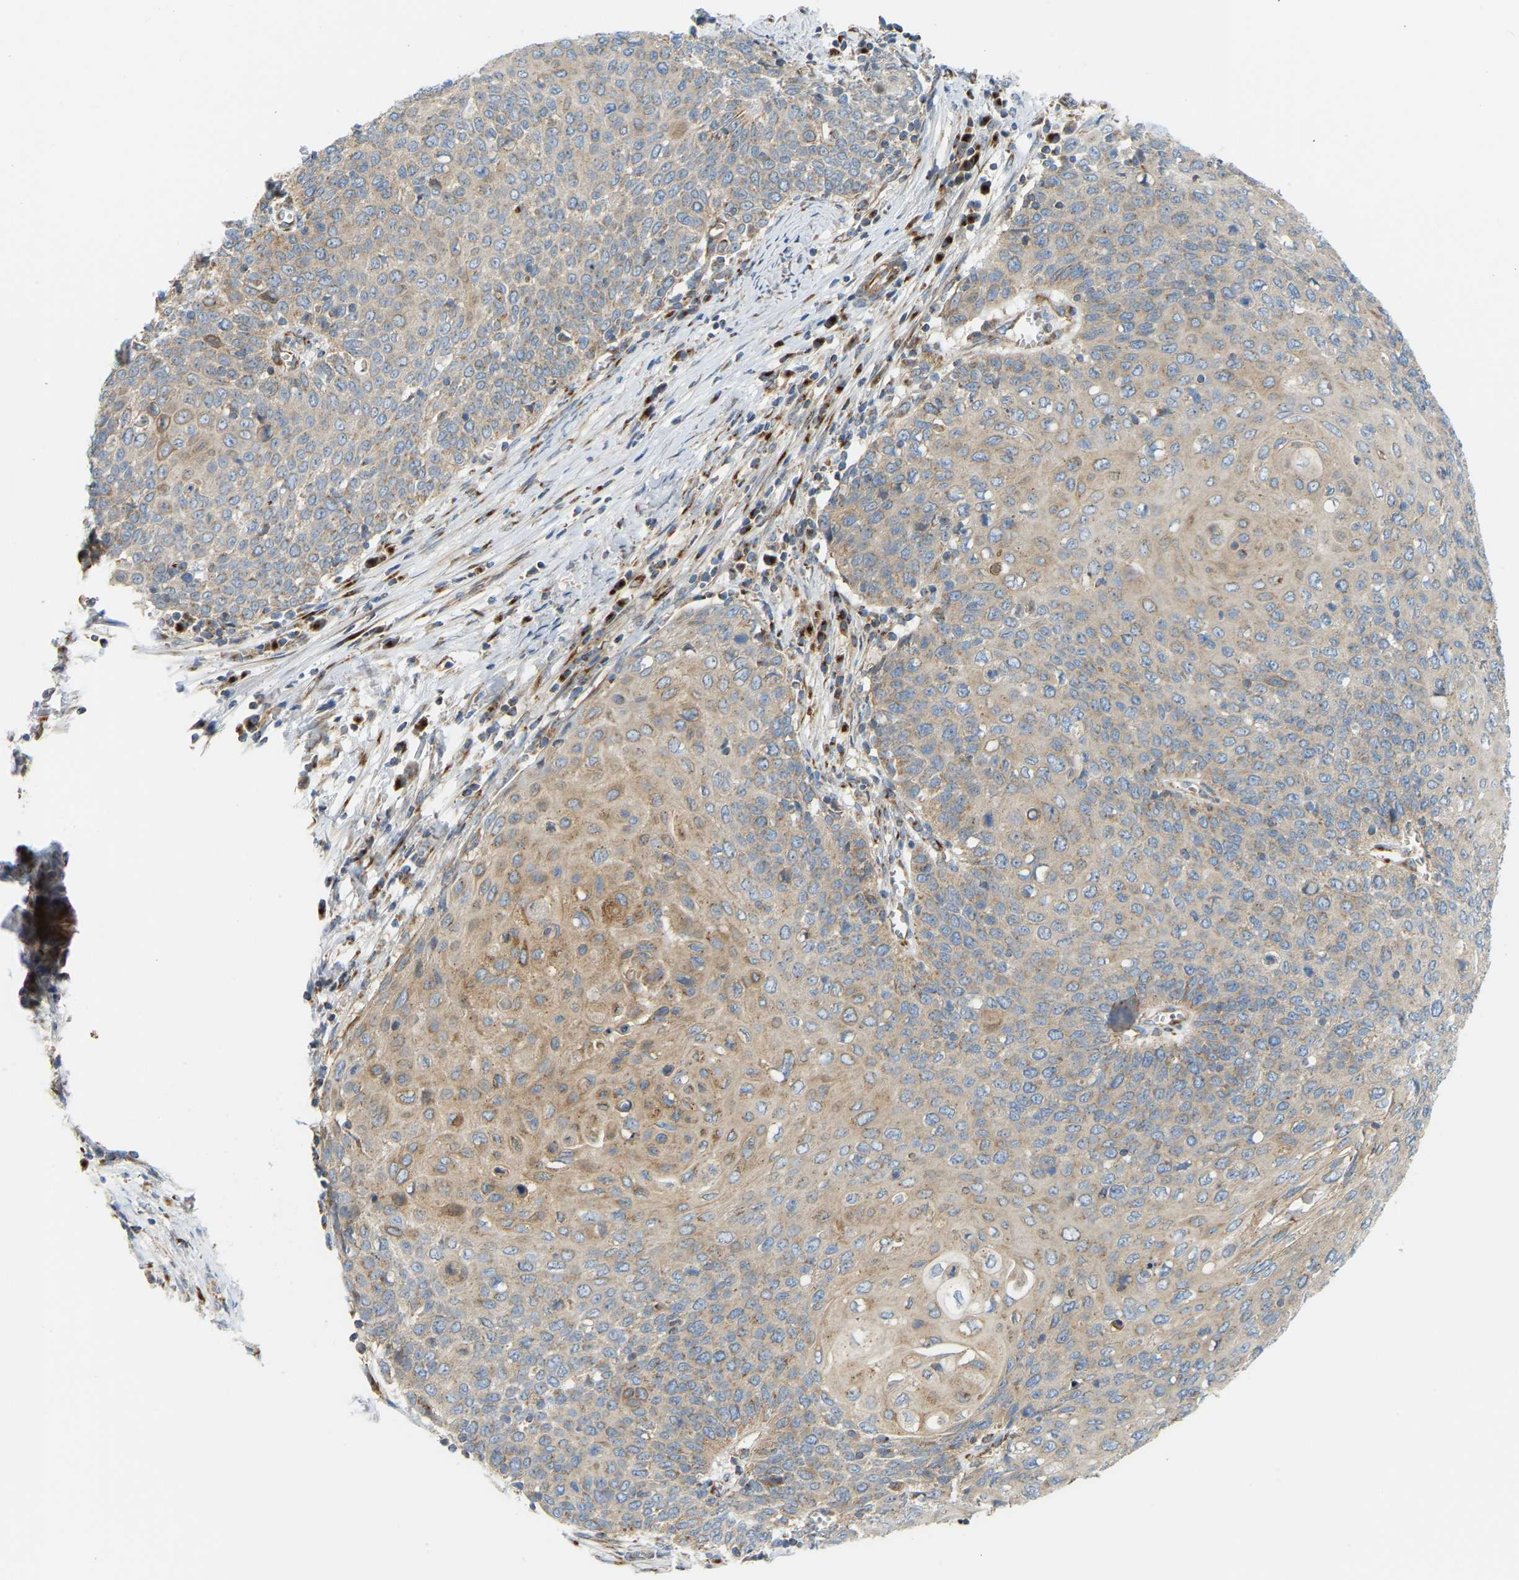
{"staining": {"intensity": "weak", "quantity": ">75%", "location": "cytoplasmic/membranous"}, "tissue": "cervical cancer", "cell_type": "Tumor cells", "image_type": "cancer", "snomed": [{"axis": "morphology", "description": "Squamous cell carcinoma, NOS"}, {"axis": "topography", "description": "Cervix"}], "caption": "A brown stain highlights weak cytoplasmic/membranous staining of a protein in human cervical cancer (squamous cell carcinoma) tumor cells. (Stains: DAB in brown, nuclei in blue, Microscopy: brightfield microscopy at high magnification).", "gene": "YIPF2", "patient": {"sex": "female", "age": 39}}